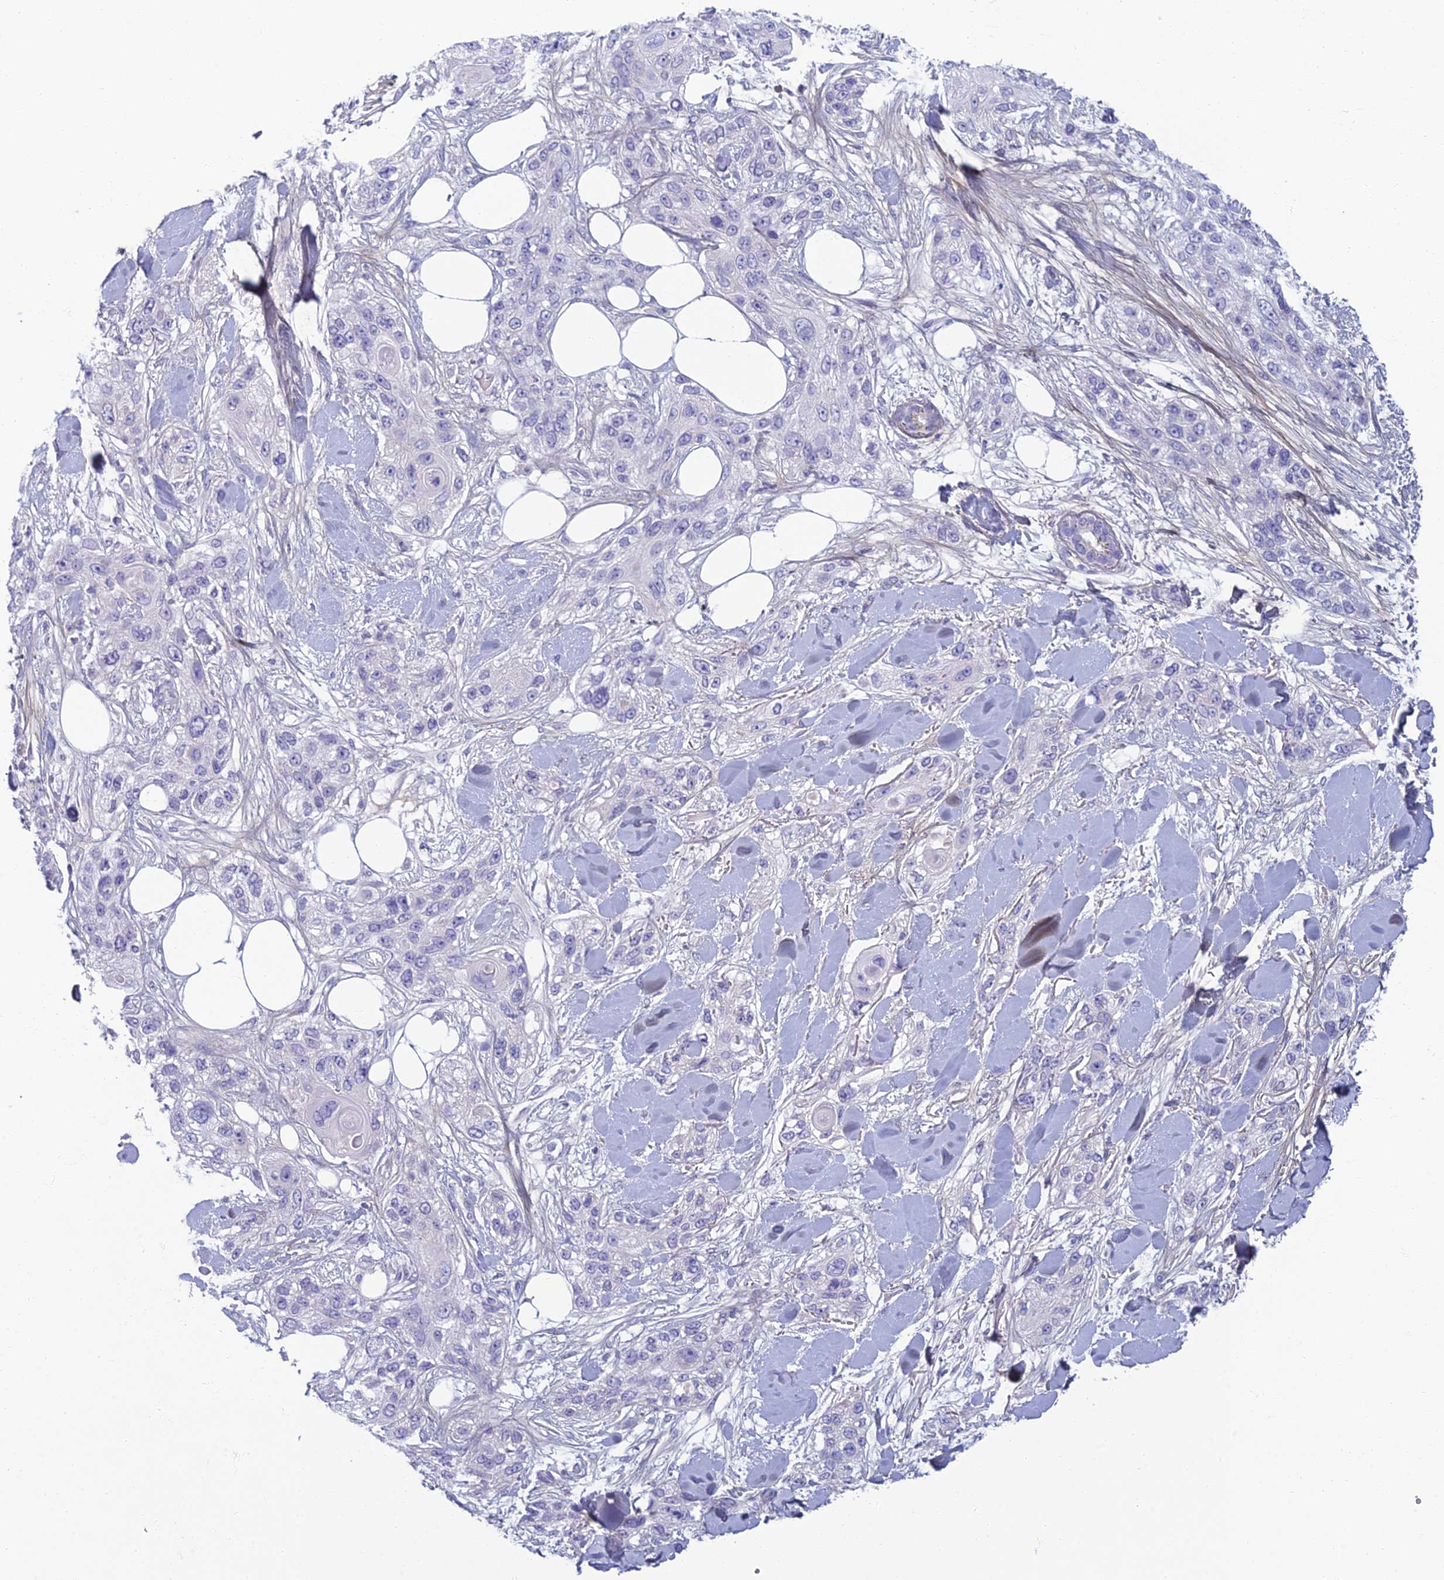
{"staining": {"intensity": "negative", "quantity": "none", "location": "none"}, "tissue": "skin cancer", "cell_type": "Tumor cells", "image_type": "cancer", "snomed": [{"axis": "morphology", "description": "Normal tissue, NOS"}, {"axis": "morphology", "description": "Squamous cell carcinoma, NOS"}, {"axis": "topography", "description": "Skin"}], "caption": "This is a histopathology image of immunohistochemistry (IHC) staining of skin cancer, which shows no staining in tumor cells.", "gene": "SLC25A41", "patient": {"sex": "male", "age": 72}}